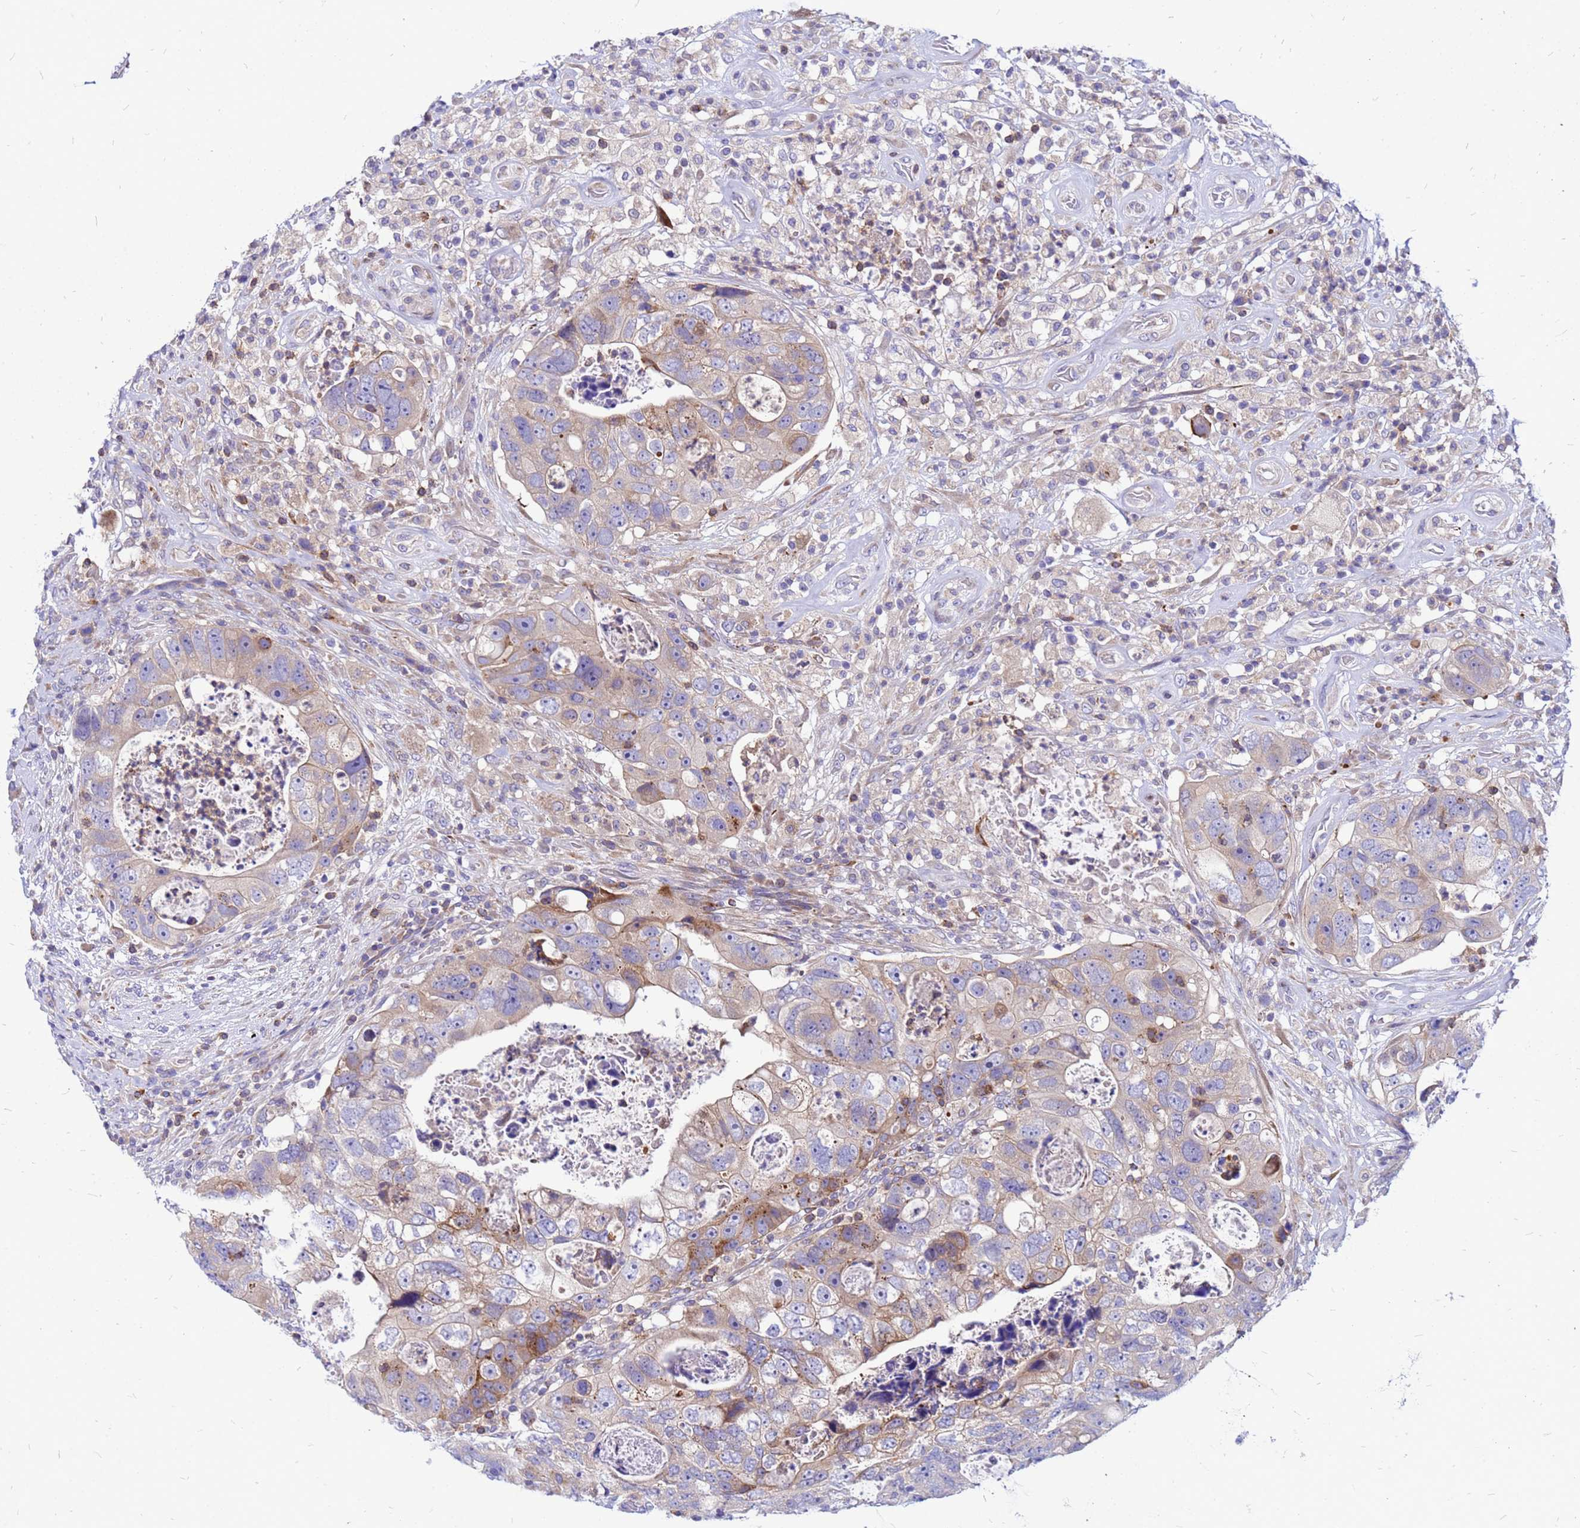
{"staining": {"intensity": "moderate", "quantity": "<25%", "location": "cytoplasmic/membranous"}, "tissue": "colorectal cancer", "cell_type": "Tumor cells", "image_type": "cancer", "snomed": [{"axis": "morphology", "description": "Adenocarcinoma, NOS"}, {"axis": "topography", "description": "Rectum"}], "caption": "Colorectal adenocarcinoma stained for a protein (brown) reveals moderate cytoplasmic/membranous positive expression in approximately <25% of tumor cells.", "gene": "FHIP1A", "patient": {"sex": "male", "age": 59}}